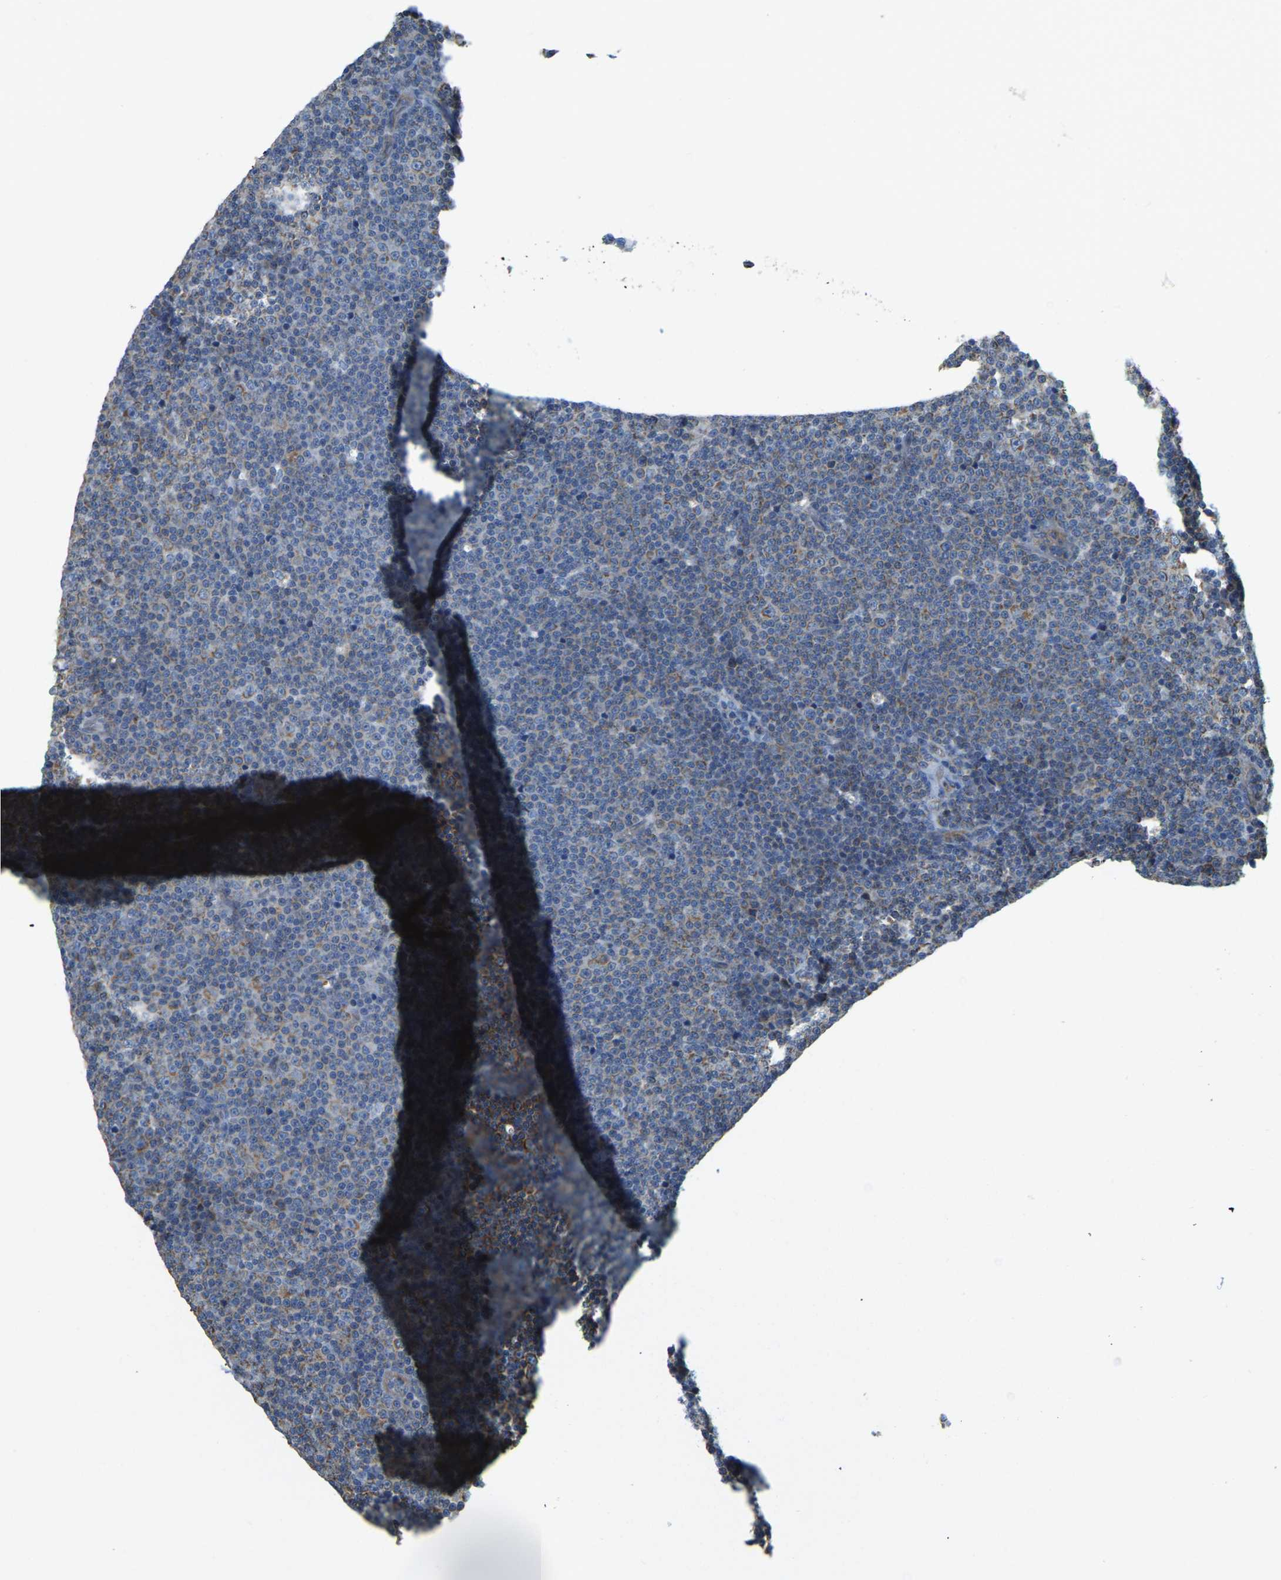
{"staining": {"intensity": "moderate", "quantity": "25%-75%", "location": "cytoplasmic/membranous"}, "tissue": "lymphoma", "cell_type": "Tumor cells", "image_type": "cancer", "snomed": [{"axis": "morphology", "description": "Malignant lymphoma, non-Hodgkin's type, Low grade"}, {"axis": "topography", "description": "Lymph node"}], "caption": "IHC image of neoplastic tissue: malignant lymphoma, non-Hodgkin's type (low-grade) stained using immunohistochemistry (IHC) shows medium levels of moderate protein expression localized specifically in the cytoplasmic/membranous of tumor cells, appearing as a cytoplasmic/membranous brown color.", "gene": "AHNAK", "patient": {"sex": "female", "age": 67}}